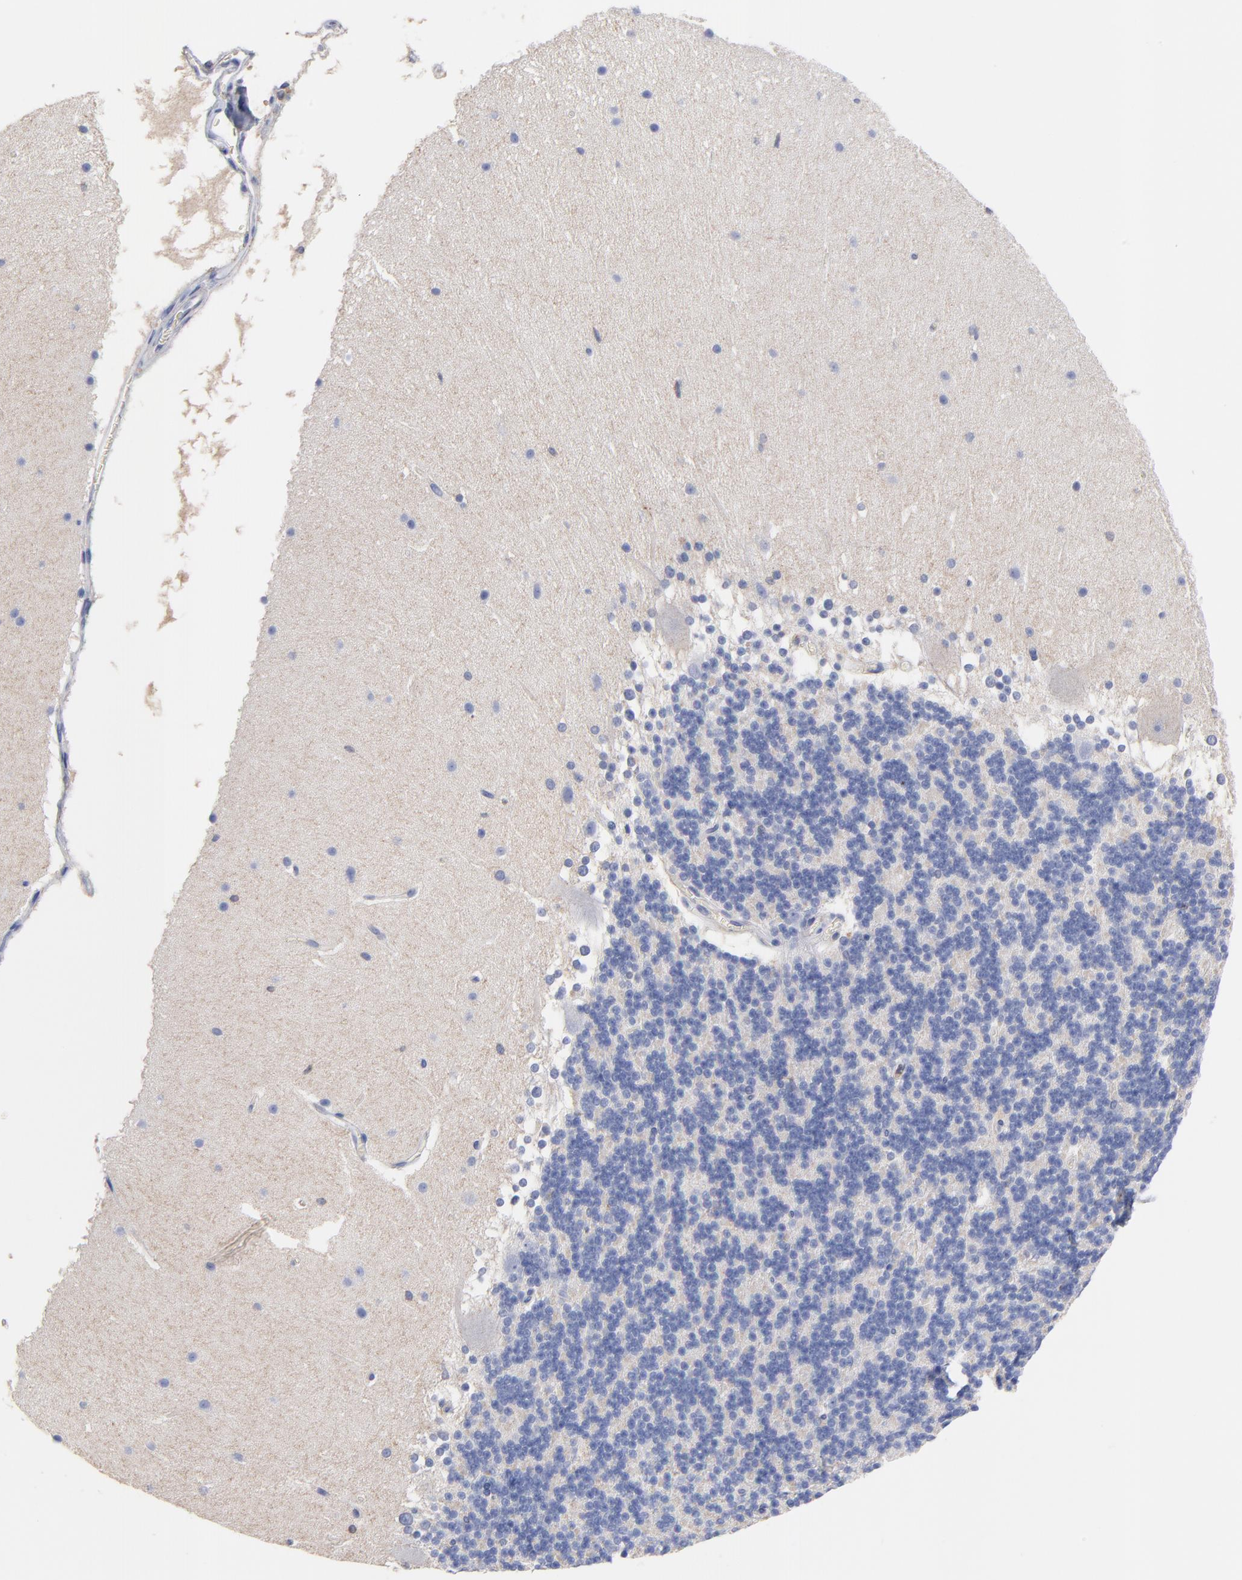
{"staining": {"intensity": "negative", "quantity": "none", "location": "none"}, "tissue": "cerebellum", "cell_type": "Cells in granular layer", "image_type": "normal", "snomed": [{"axis": "morphology", "description": "Normal tissue, NOS"}, {"axis": "topography", "description": "Cerebellum"}], "caption": "Immunohistochemical staining of normal human cerebellum shows no significant staining in cells in granular layer.", "gene": "ASL", "patient": {"sex": "female", "age": 19}}